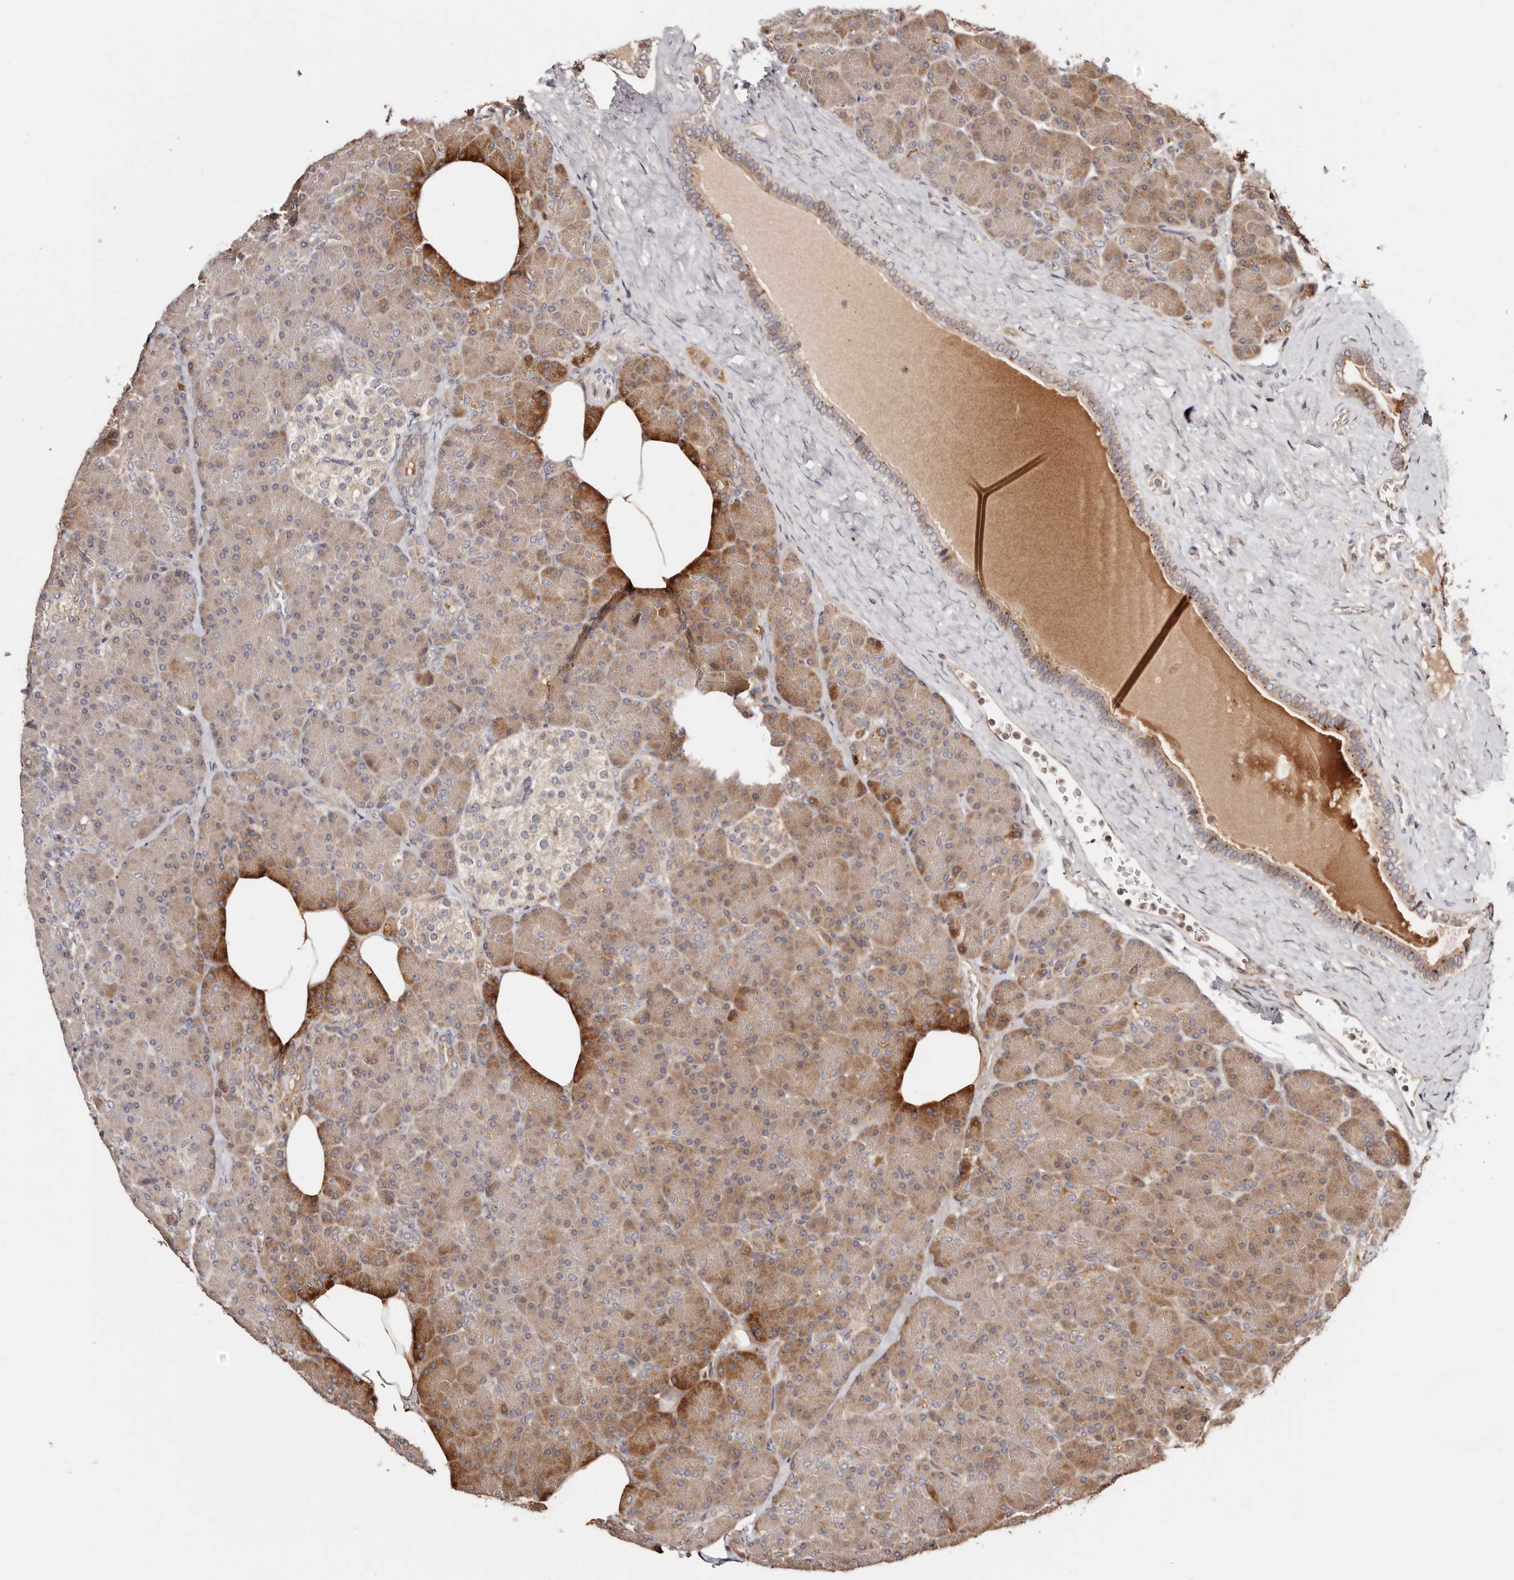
{"staining": {"intensity": "moderate", "quantity": "25%-75%", "location": "cytoplasmic/membranous"}, "tissue": "pancreas", "cell_type": "Exocrine glandular cells", "image_type": "normal", "snomed": [{"axis": "morphology", "description": "Normal tissue, NOS"}, {"axis": "topography", "description": "Pancreas"}], "caption": "Exocrine glandular cells demonstrate medium levels of moderate cytoplasmic/membranous positivity in about 25%-75% of cells in normal pancreas. (Stains: DAB in brown, nuclei in blue, Microscopy: brightfield microscopy at high magnification).", "gene": "PTPN22", "patient": {"sex": "female", "age": 43}}